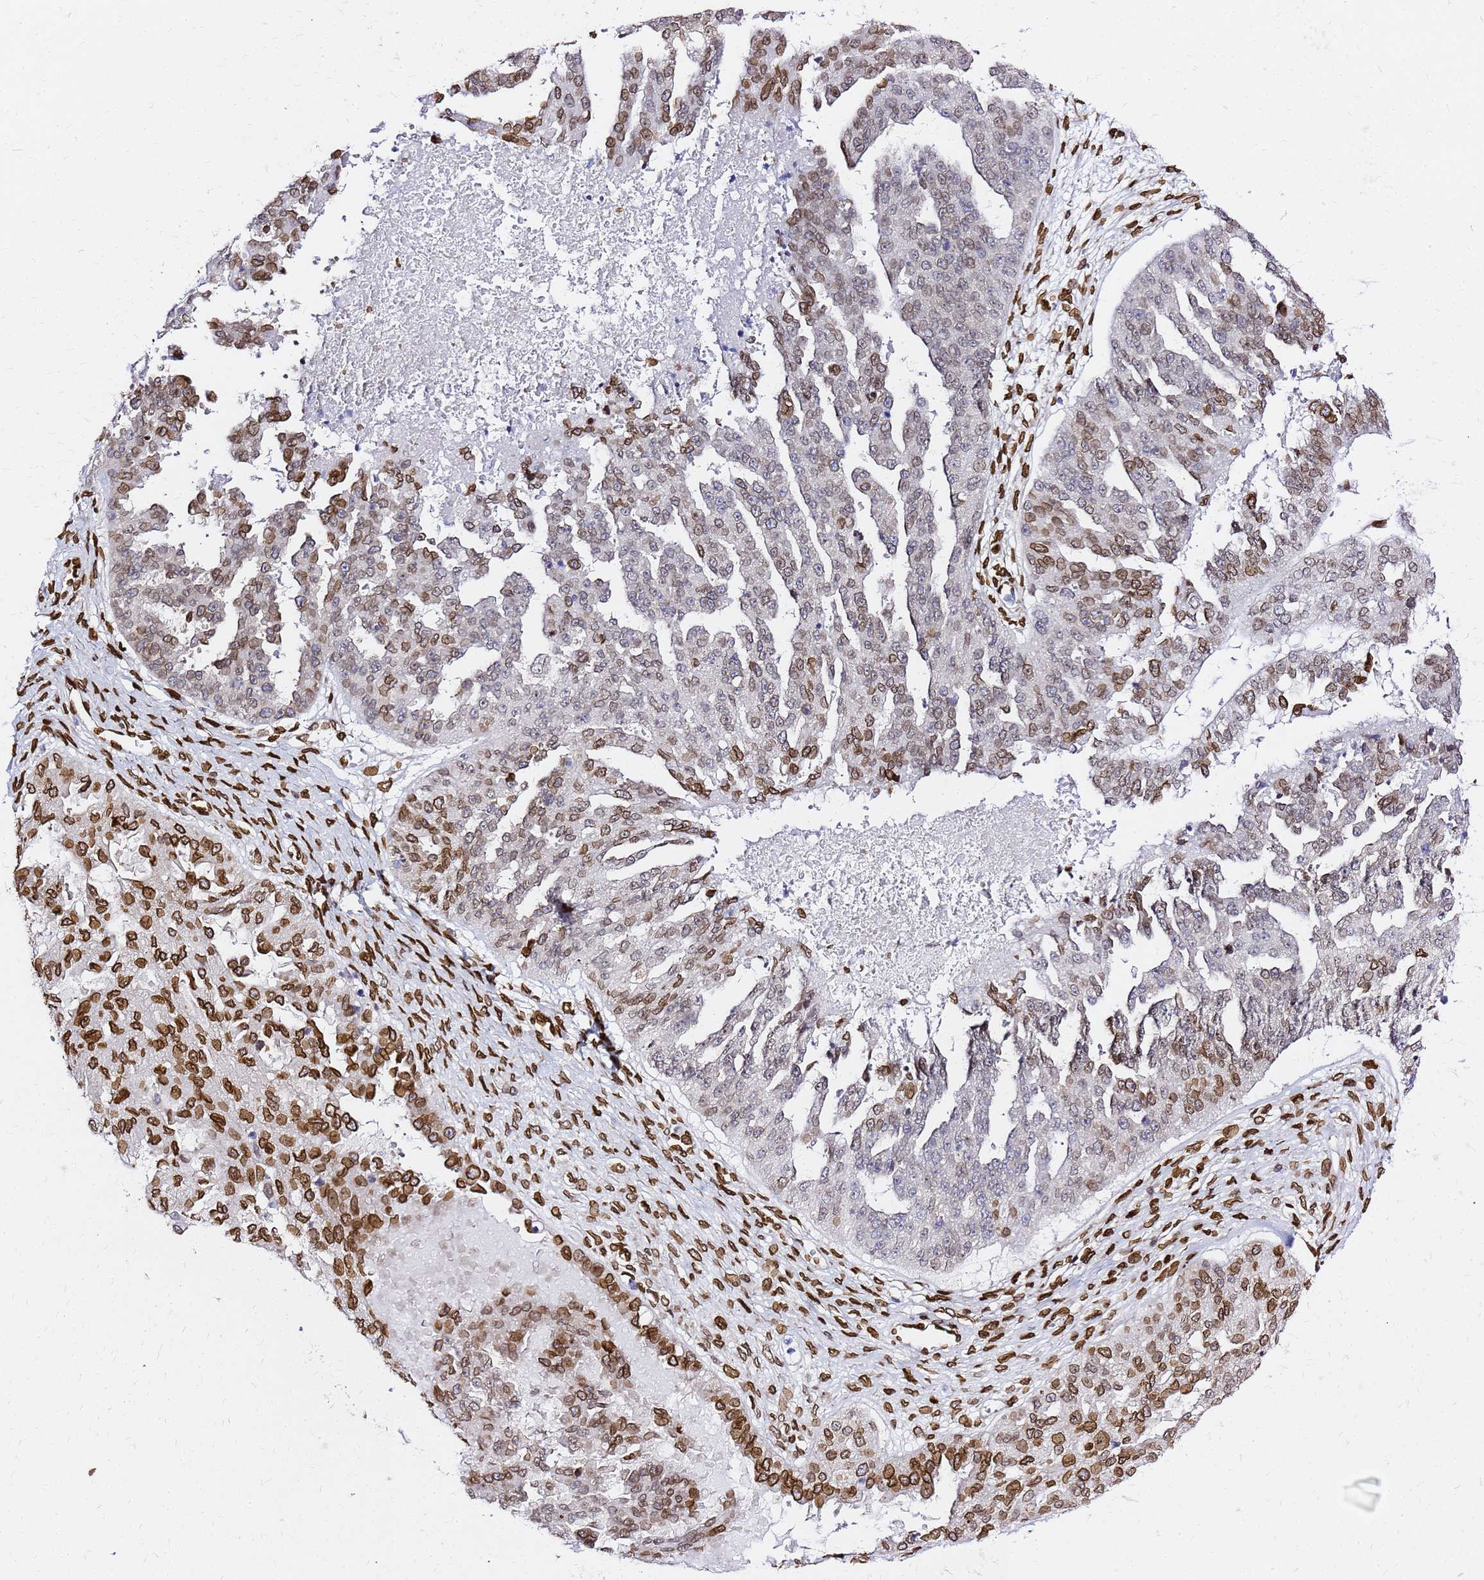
{"staining": {"intensity": "moderate", "quantity": "25%-75%", "location": "cytoplasmic/membranous,nuclear"}, "tissue": "ovarian cancer", "cell_type": "Tumor cells", "image_type": "cancer", "snomed": [{"axis": "morphology", "description": "Cystadenocarcinoma, serous, NOS"}, {"axis": "topography", "description": "Ovary"}], "caption": "DAB immunohistochemical staining of human serous cystadenocarcinoma (ovarian) shows moderate cytoplasmic/membranous and nuclear protein expression in approximately 25%-75% of tumor cells. (IHC, brightfield microscopy, high magnification).", "gene": "C6orf141", "patient": {"sex": "female", "age": 58}}